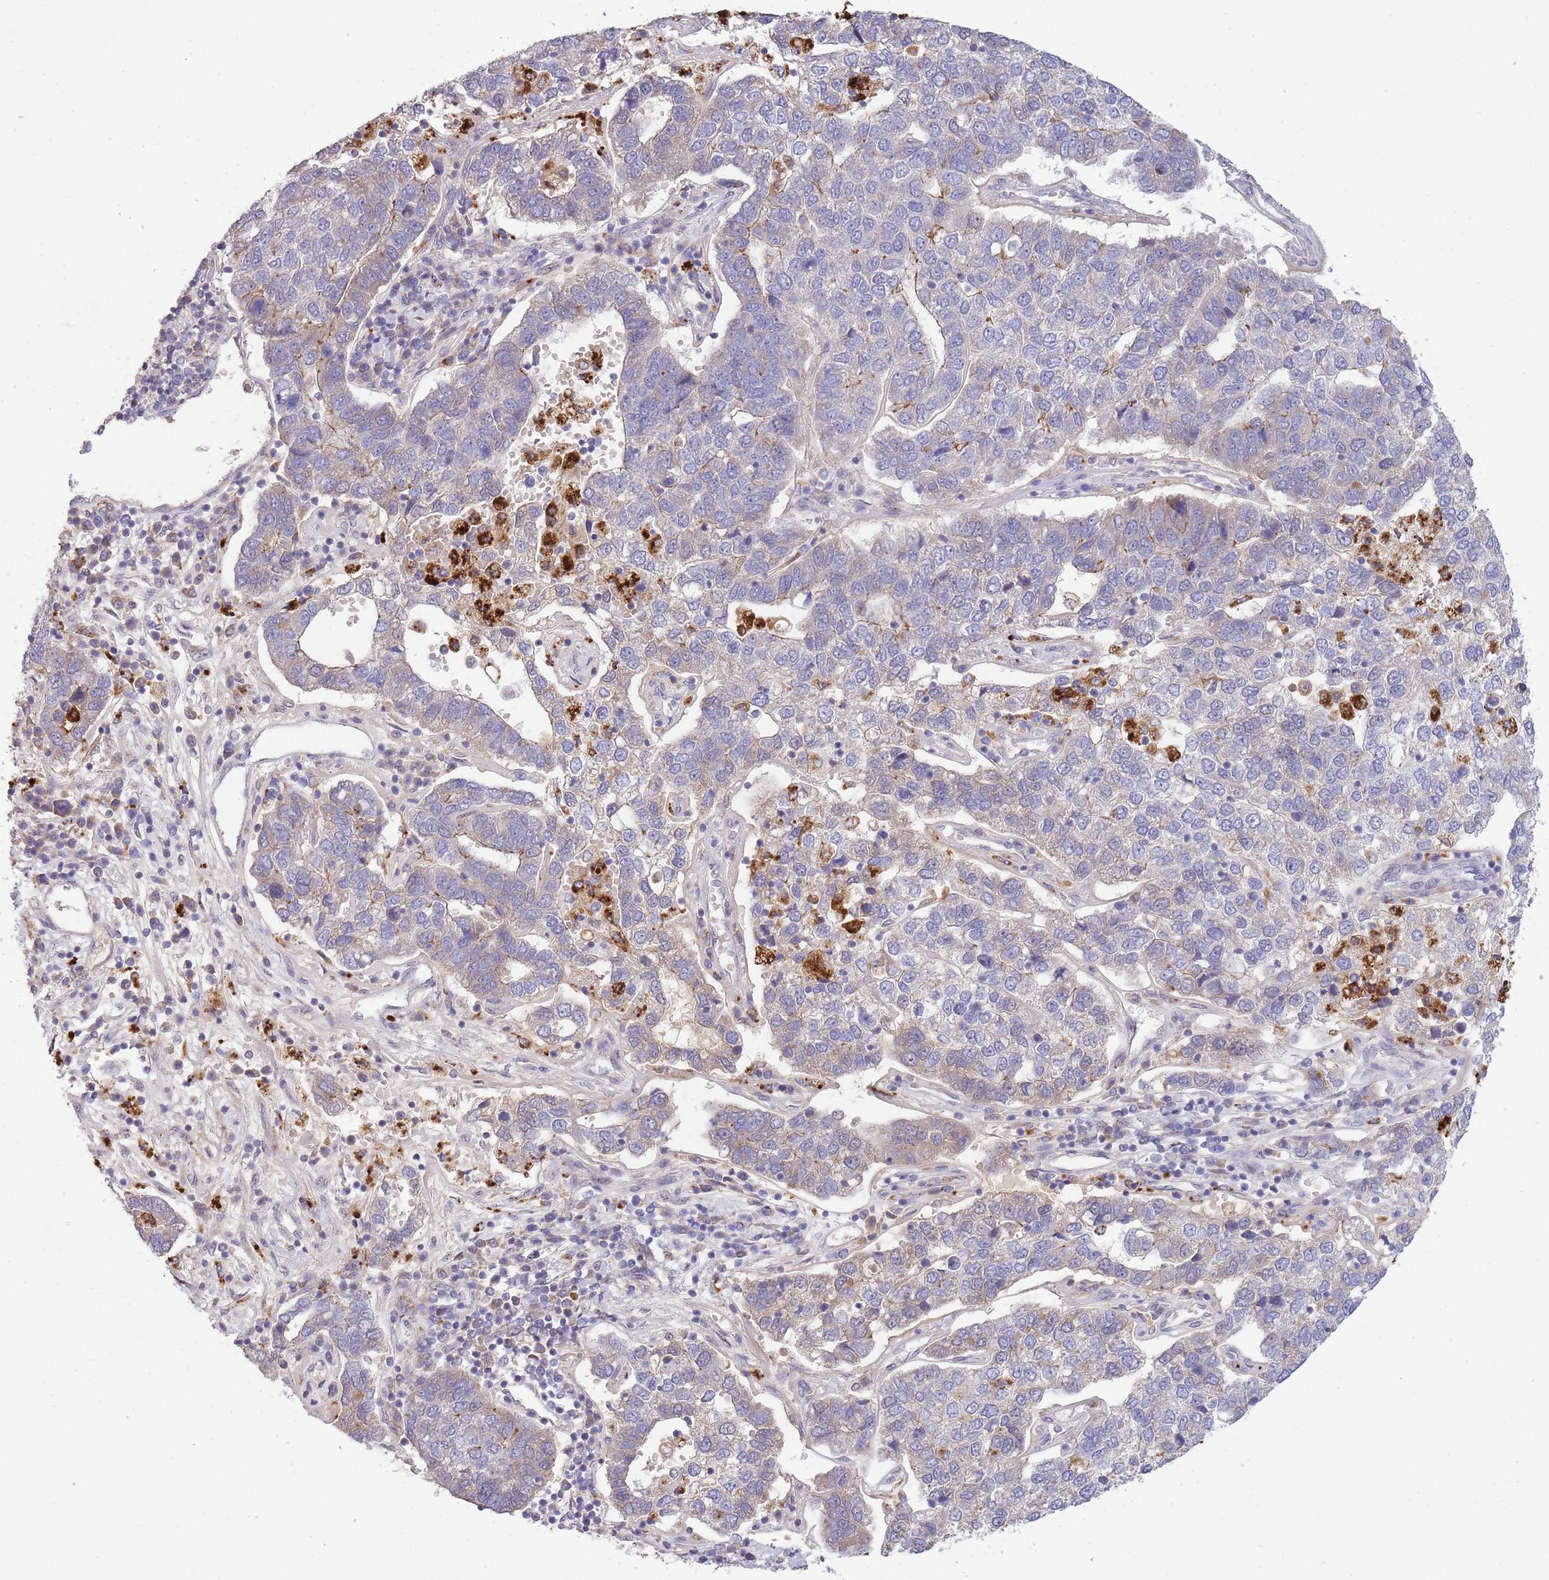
{"staining": {"intensity": "negative", "quantity": "none", "location": "none"}, "tissue": "pancreatic cancer", "cell_type": "Tumor cells", "image_type": "cancer", "snomed": [{"axis": "morphology", "description": "Adenocarcinoma, NOS"}, {"axis": "topography", "description": "Pancreas"}], "caption": "Adenocarcinoma (pancreatic) stained for a protein using immunohistochemistry exhibits no positivity tumor cells.", "gene": "TRIM61", "patient": {"sex": "female", "age": 61}}